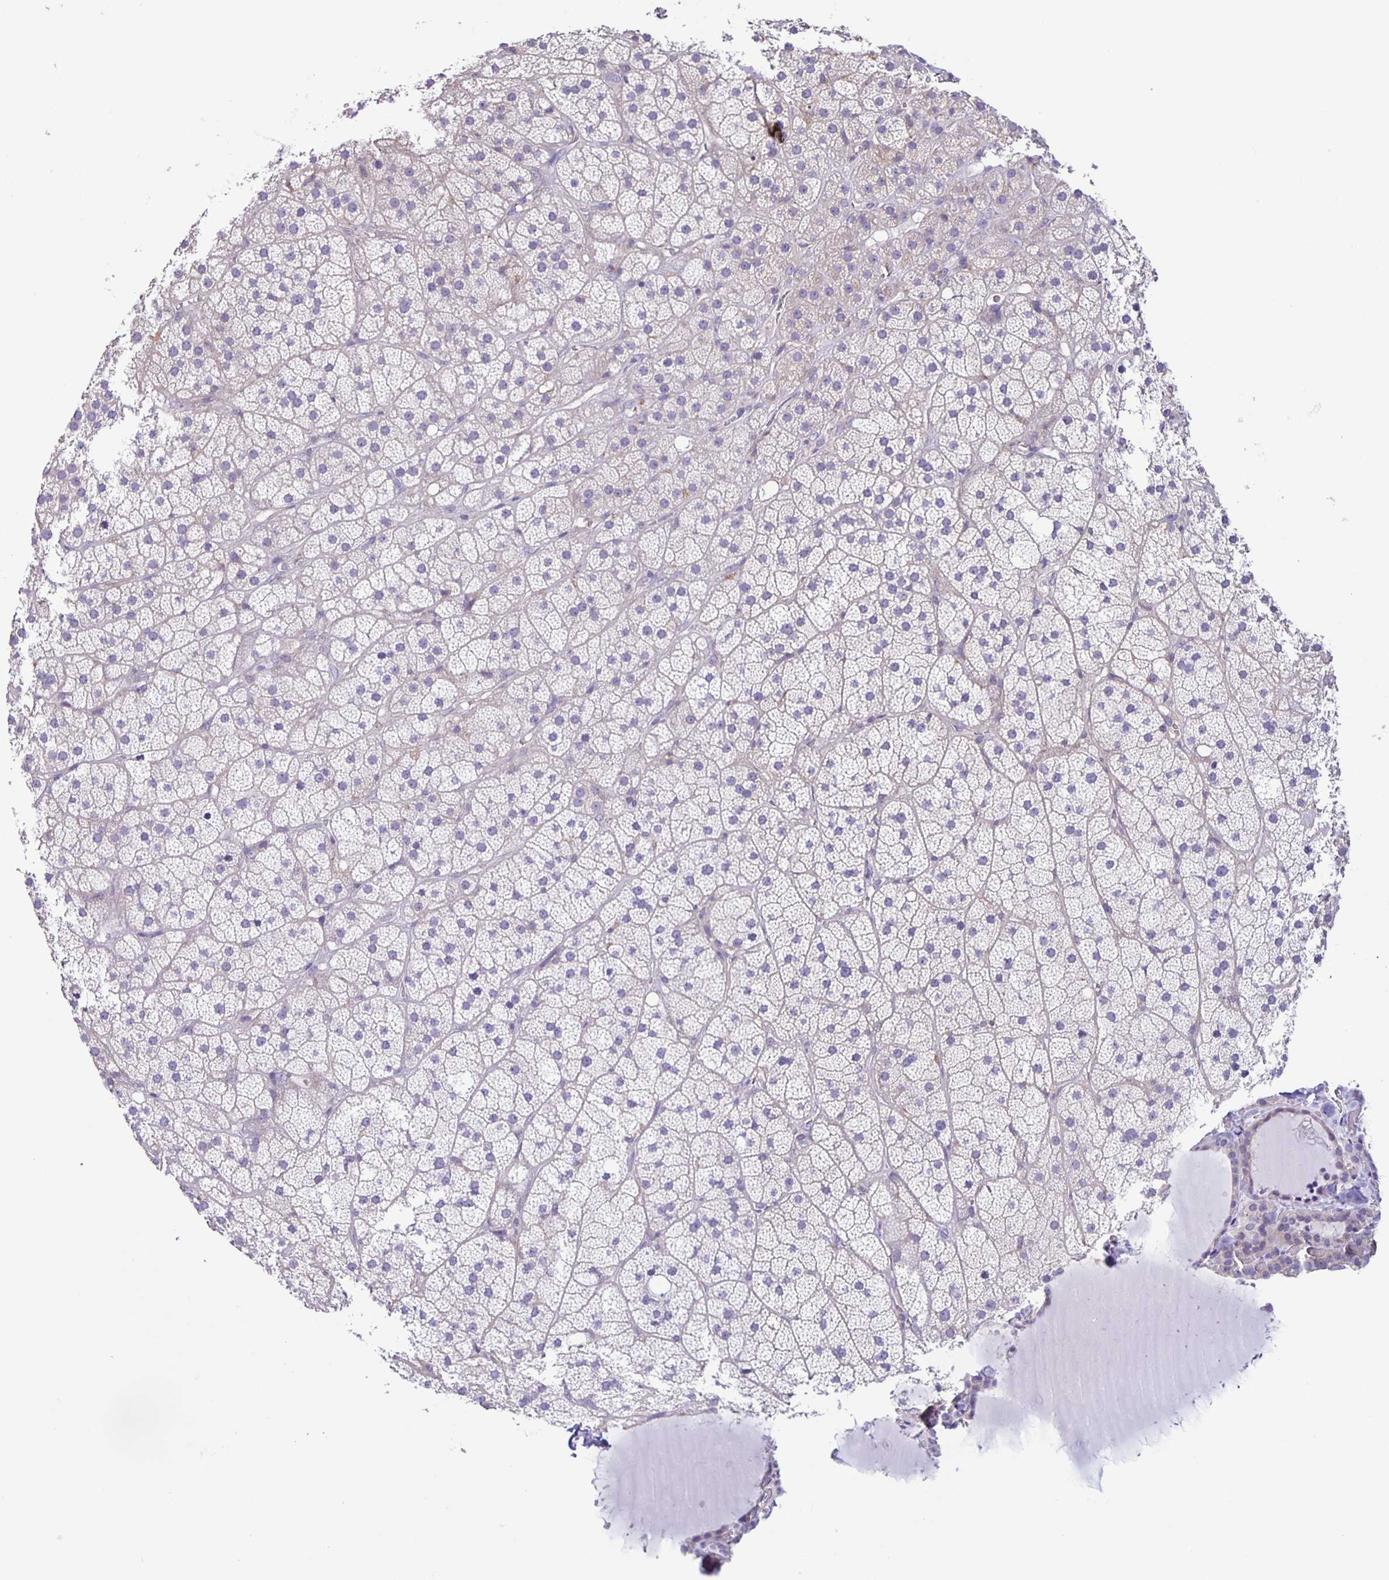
{"staining": {"intensity": "negative", "quantity": "none", "location": "none"}, "tissue": "adrenal gland", "cell_type": "Glandular cells", "image_type": "normal", "snomed": [{"axis": "morphology", "description": "Normal tissue, NOS"}, {"axis": "topography", "description": "Adrenal gland"}], "caption": "Immunohistochemical staining of normal human adrenal gland displays no significant expression in glandular cells.", "gene": "BOLL", "patient": {"sex": "male", "age": 57}}